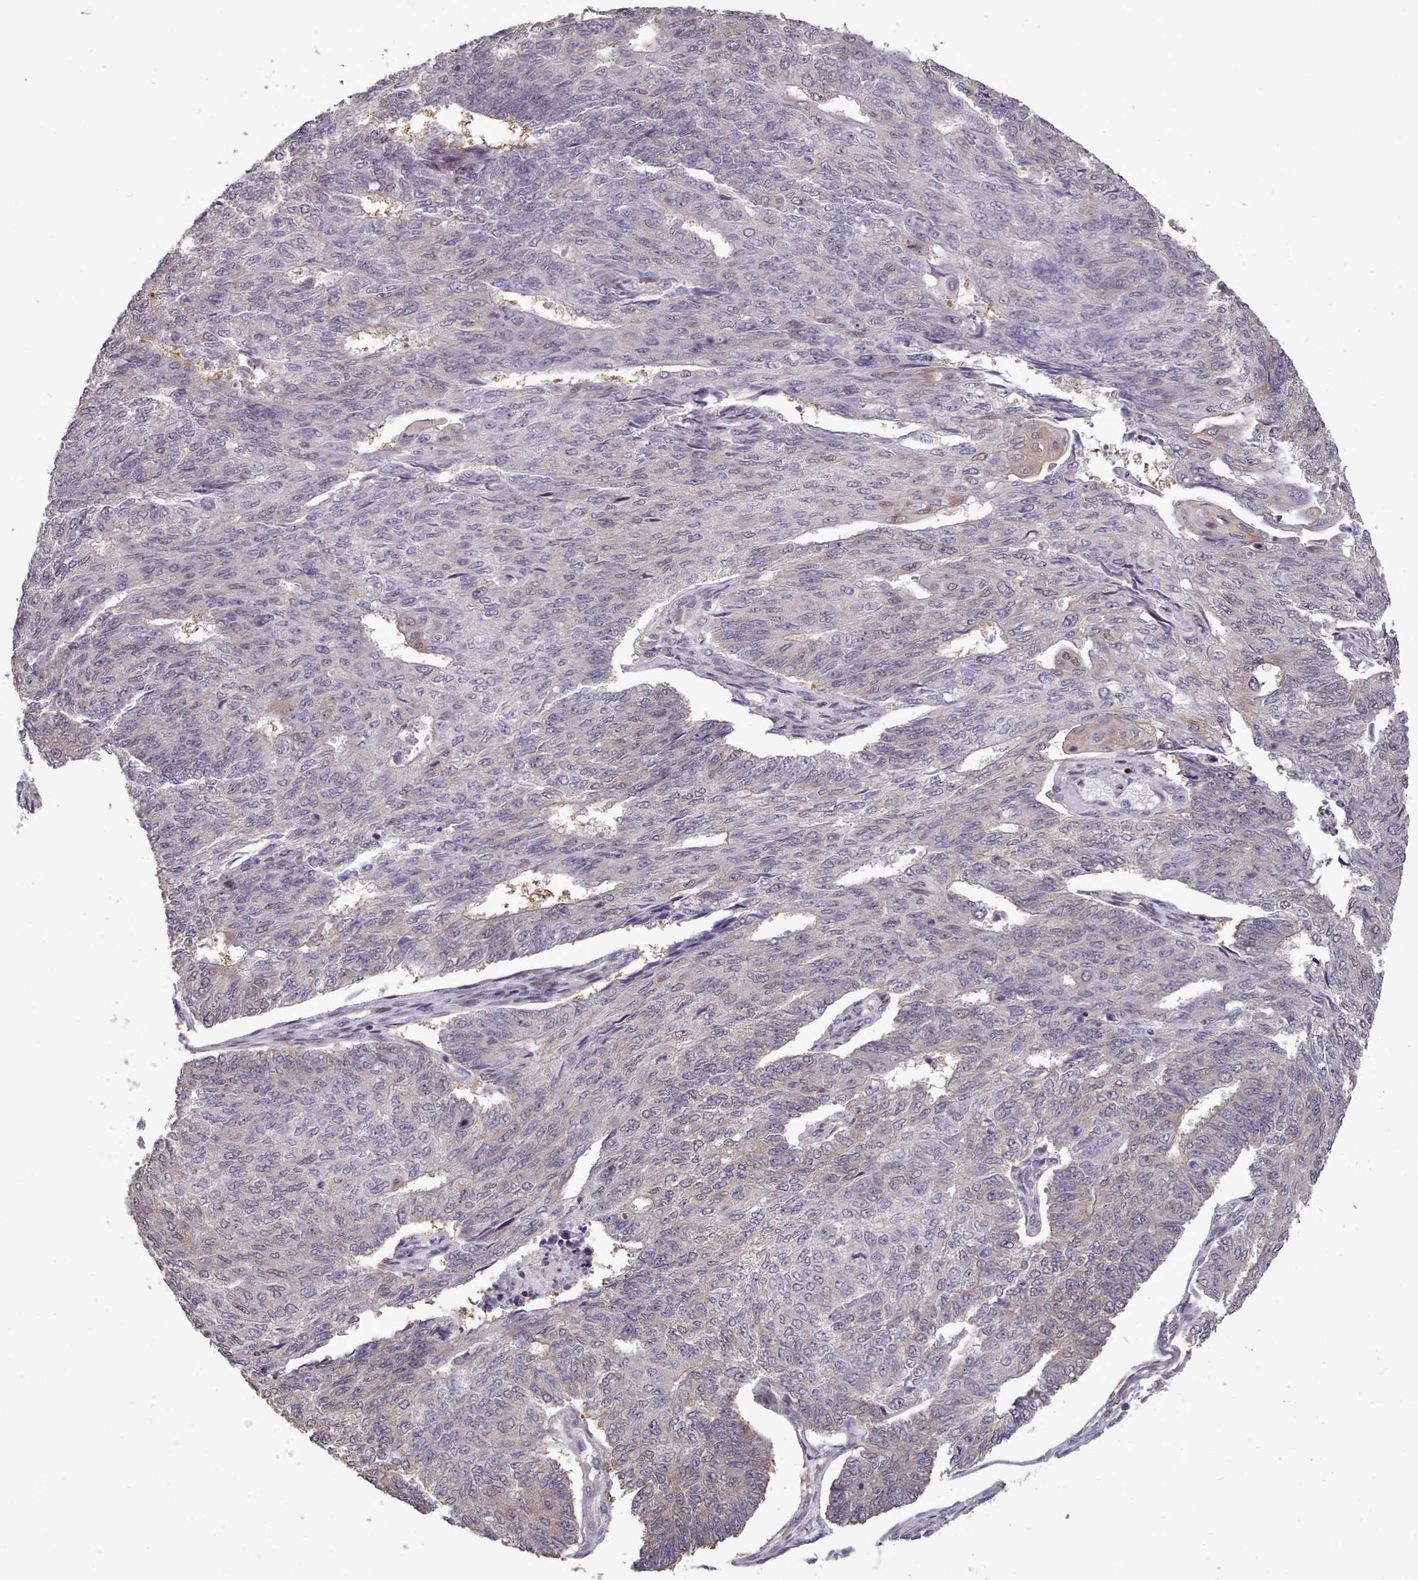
{"staining": {"intensity": "negative", "quantity": "none", "location": "none"}, "tissue": "endometrial cancer", "cell_type": "Tumor cells", "image_type": "cancer", "snomed": [{"axis": "morphology", "description": "Adenocarcinoma, NOS"}, {"axis": "topography", "description": "Endometrium"}], "caption": "Adenocarcinoma (endometrial) was stained to show a protein in brown. There is no significant staining in tumor cells.", "gene": "ENSA", "patient": {"sex": "female", "age": 32}}